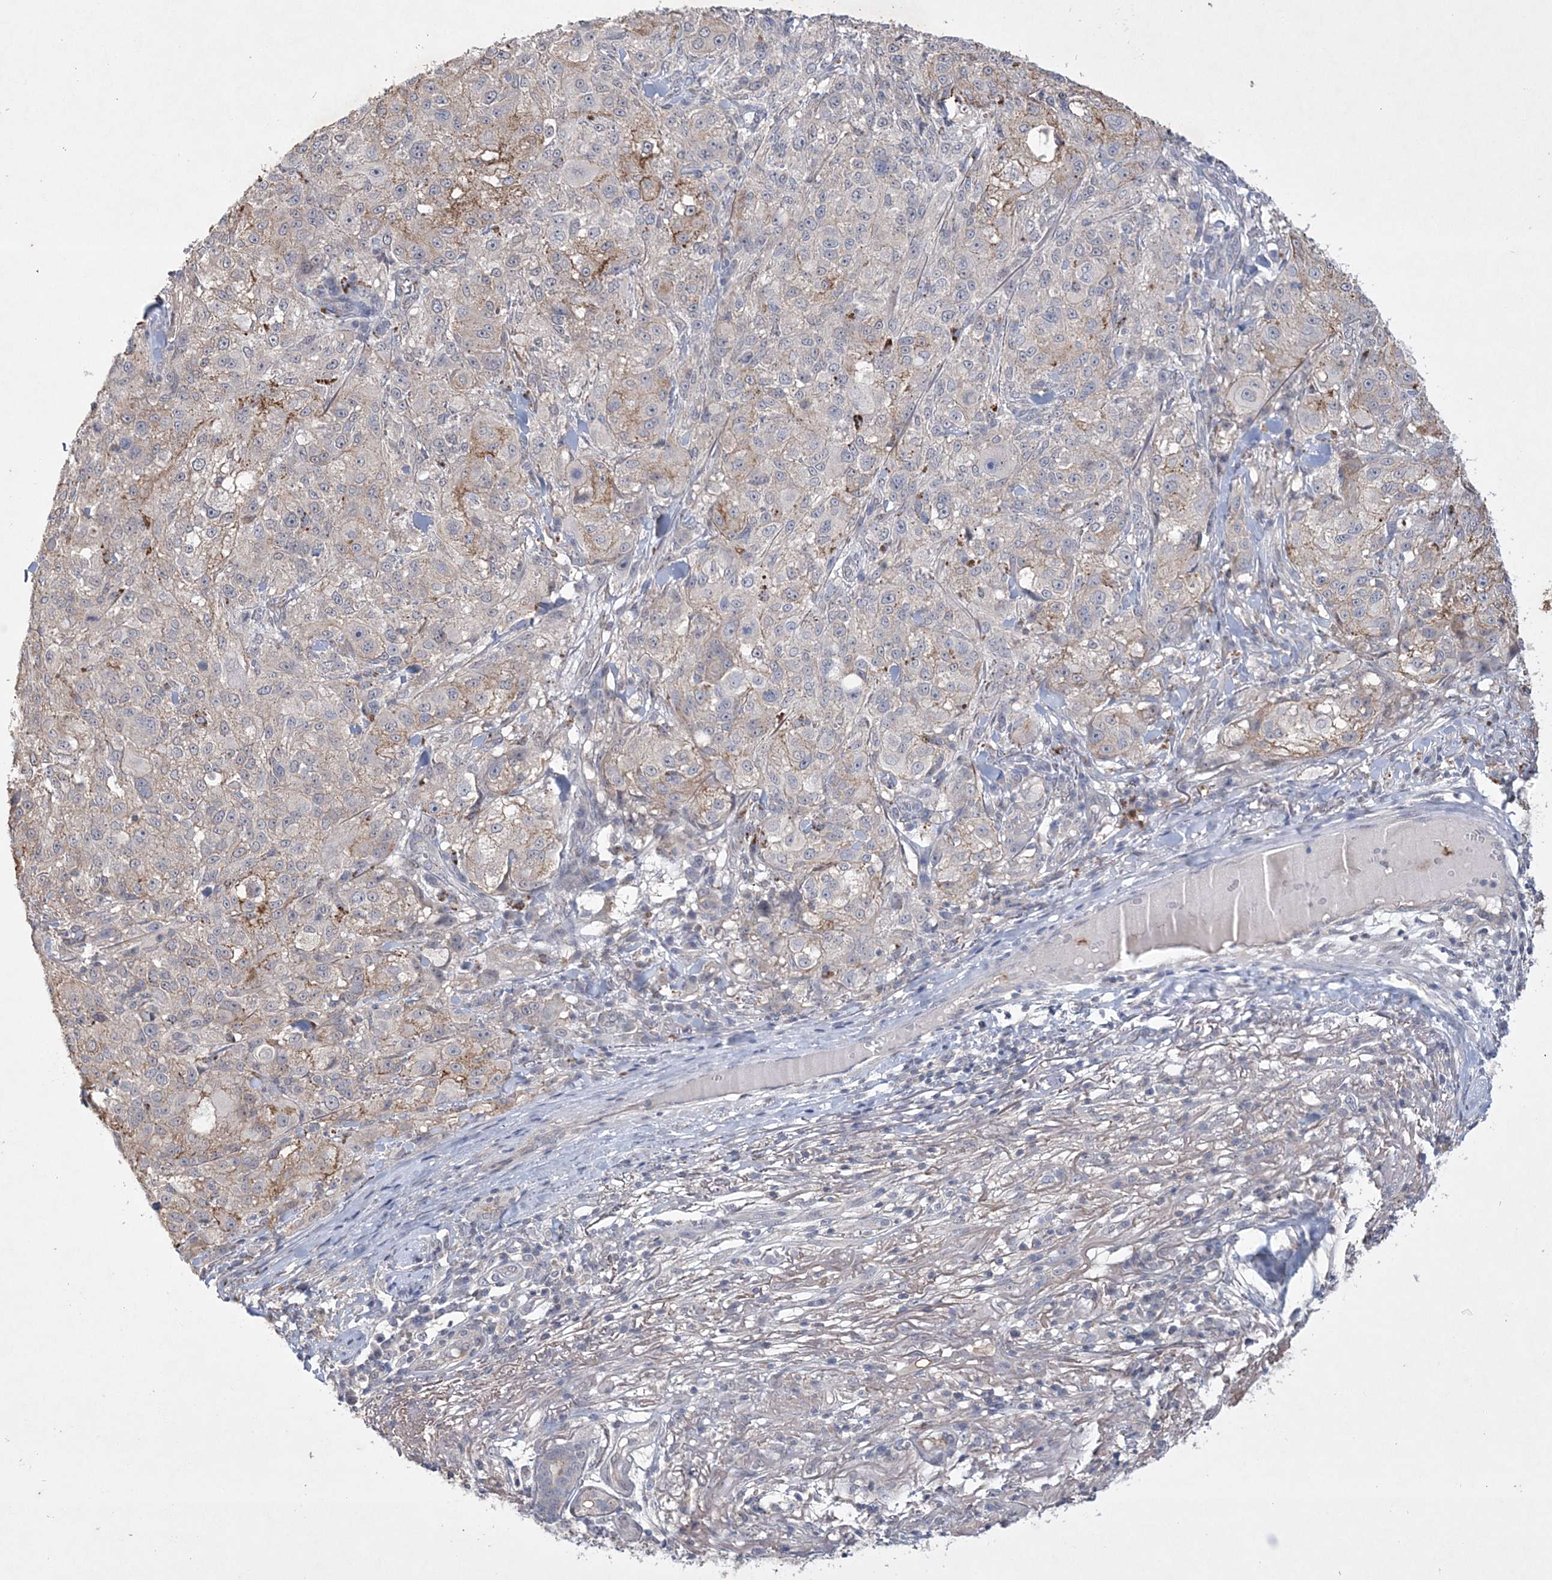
{"staining": {"intensity": "weak", "quantity": "<25%", "location": "cytoplasmic/membranous"}, "tissue": "melanoma", "cell_type": "Tumor cells", "image_type": "cancer", "snomed": [{"axis": "morphology", "description": "Necrosis, NOS"}, {"axis": "morphology", "description": "Malignant melanoma, NOS"}, {"axis": "topography", "description": "Skin"}], "caption": "IHC micrograph of neoplastic tissue: human malignant melanoma stained with DAB (3,3'-diaminobenzidine) demonstrates no significant protein staining in tumor cells.", "gene": "DPCD", "patient": {"sex": "female", "age": 87}}